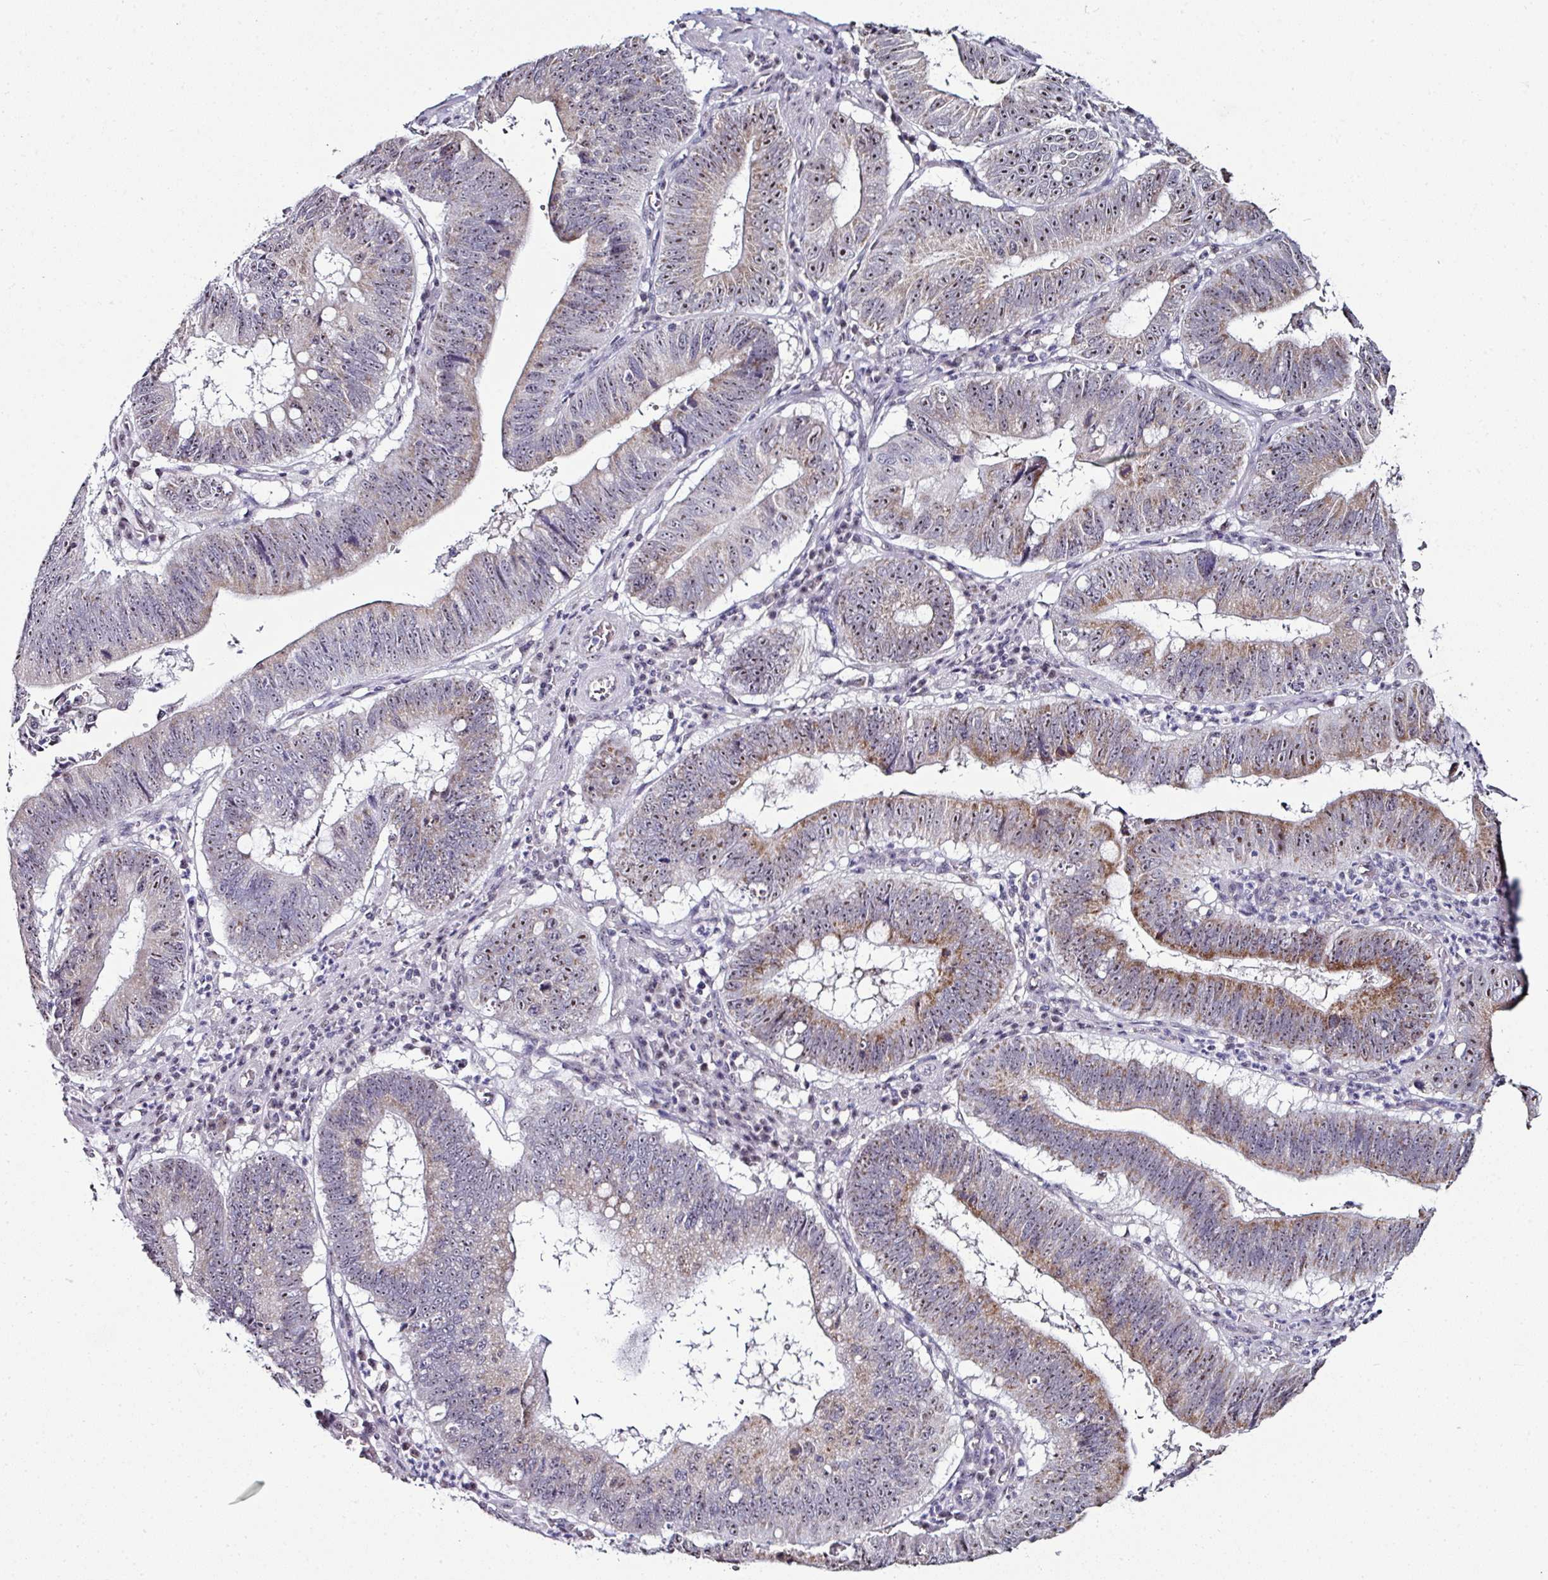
{"staining": {"intensity": "moderate", "quantity": "25%-75%", "location": "cytoplasmic/membranous,nuclear"}, "tissue": "stomach cancer", "cell_type": "Tumor cells", "image_type": "cancer", "snomed": [{"axis": "morphology", "description": "Adenocarcinoma, NOS"}, {"axis": "topography", "description": "Stomach"}], "caption": "Immunohistochemical staining of stomach cancer shows medium levels of moderate cytoplasmic/membranous and nuclear expression in approximately 25%-75% of tumor cells.", "gene": "NACC2", "patient": {"sex": "male", "age": 59}}